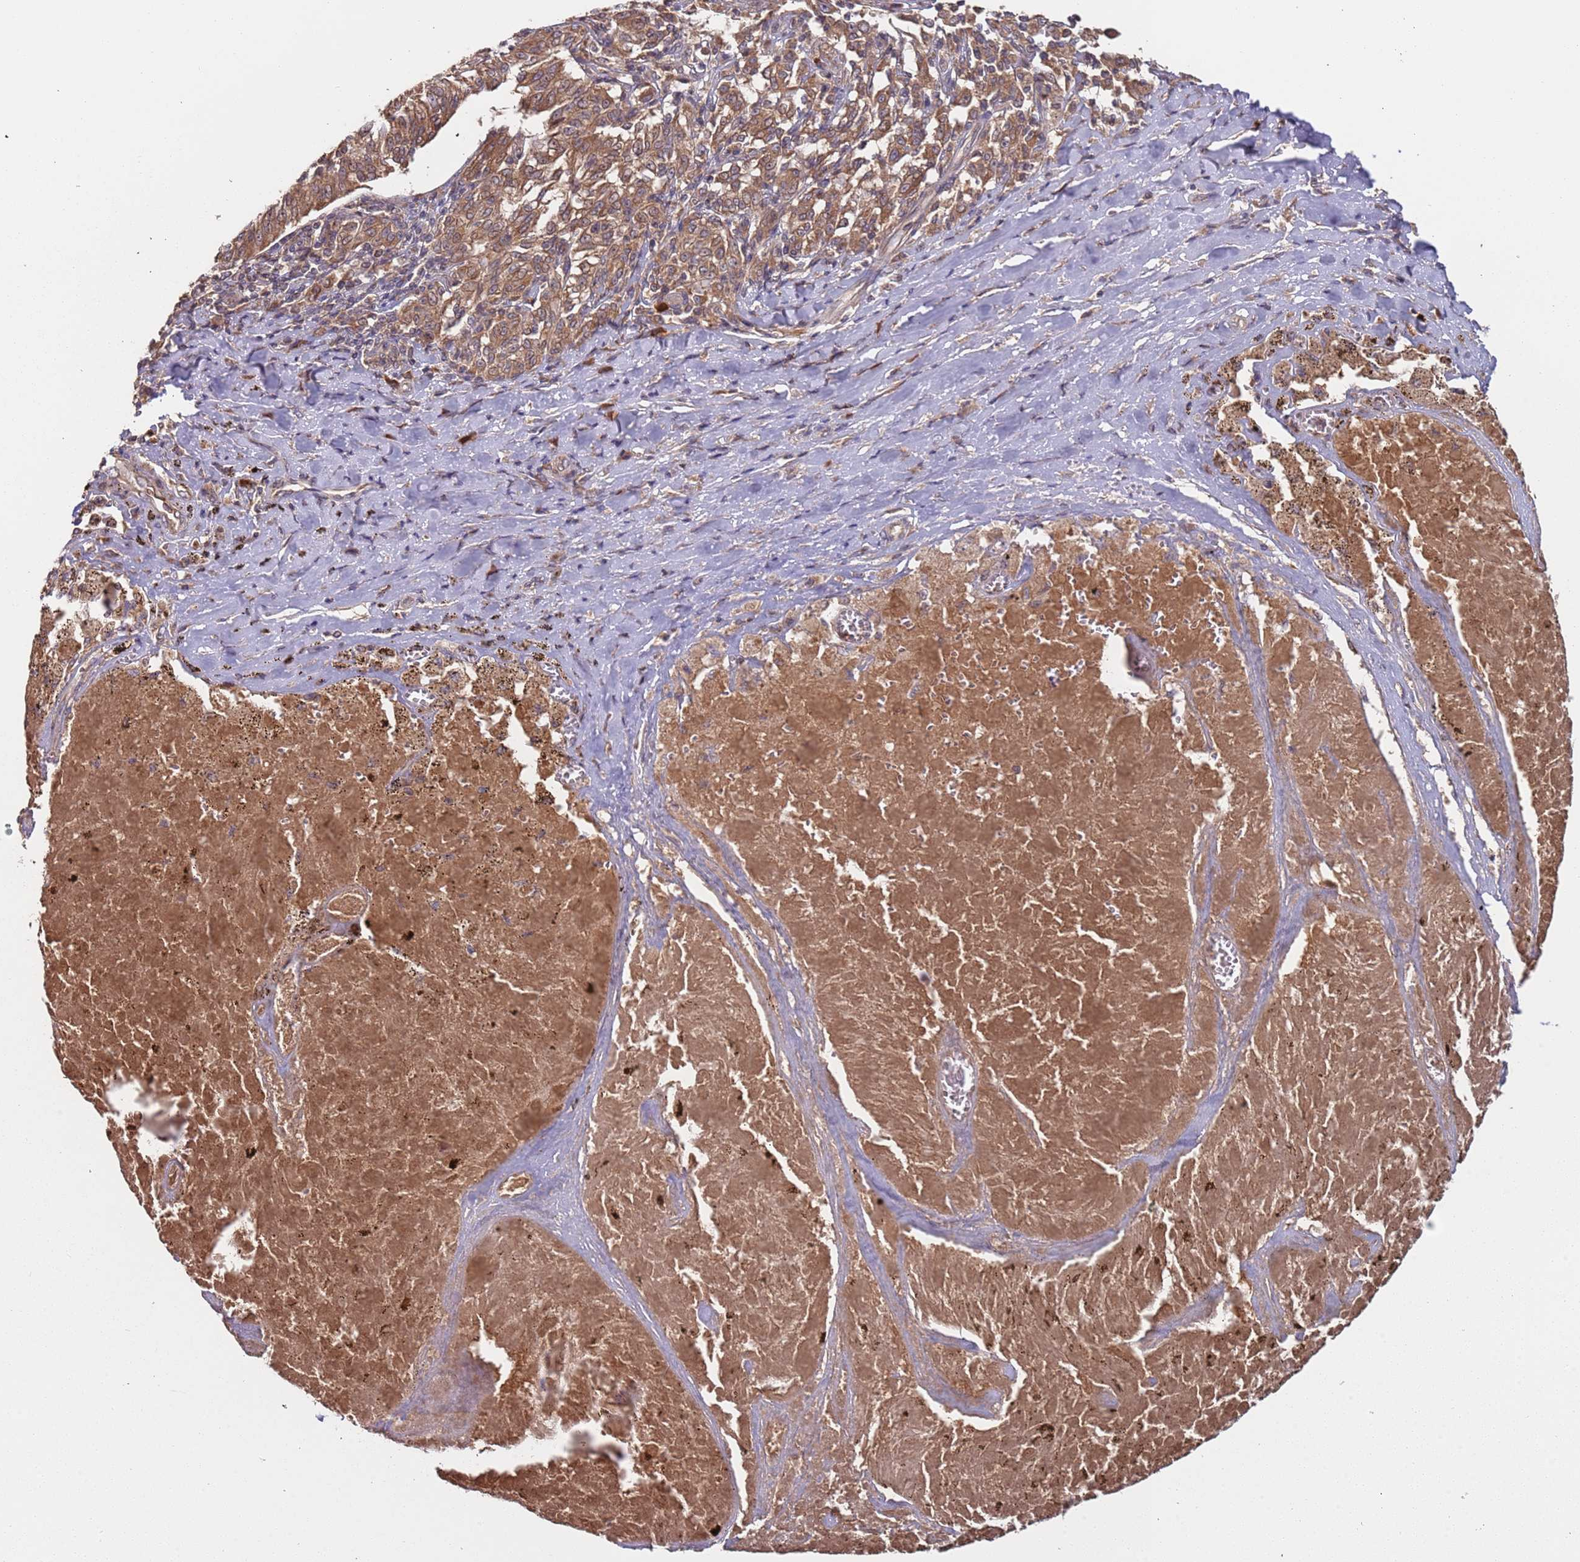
{"staining": {"intensity": "moderate", "quantity": ">75%", "location": "cytoplasmic/membranous"}, "tissue": "melanoma", "cell_type": "Tumor cells", "image_type": "cancer", "snomed": [{"axis": "morphology", "description": "Malignant melanoma, NOS"}, {"axis": "topography", "description": "Skin"}], "caption": "A brown stain shows moderate cytoplasmic/membranous staining of a protein in malignant melanoma tumor cells.", "gene": "OR5A2", "patient": {"sex": "female", "age": 72}}